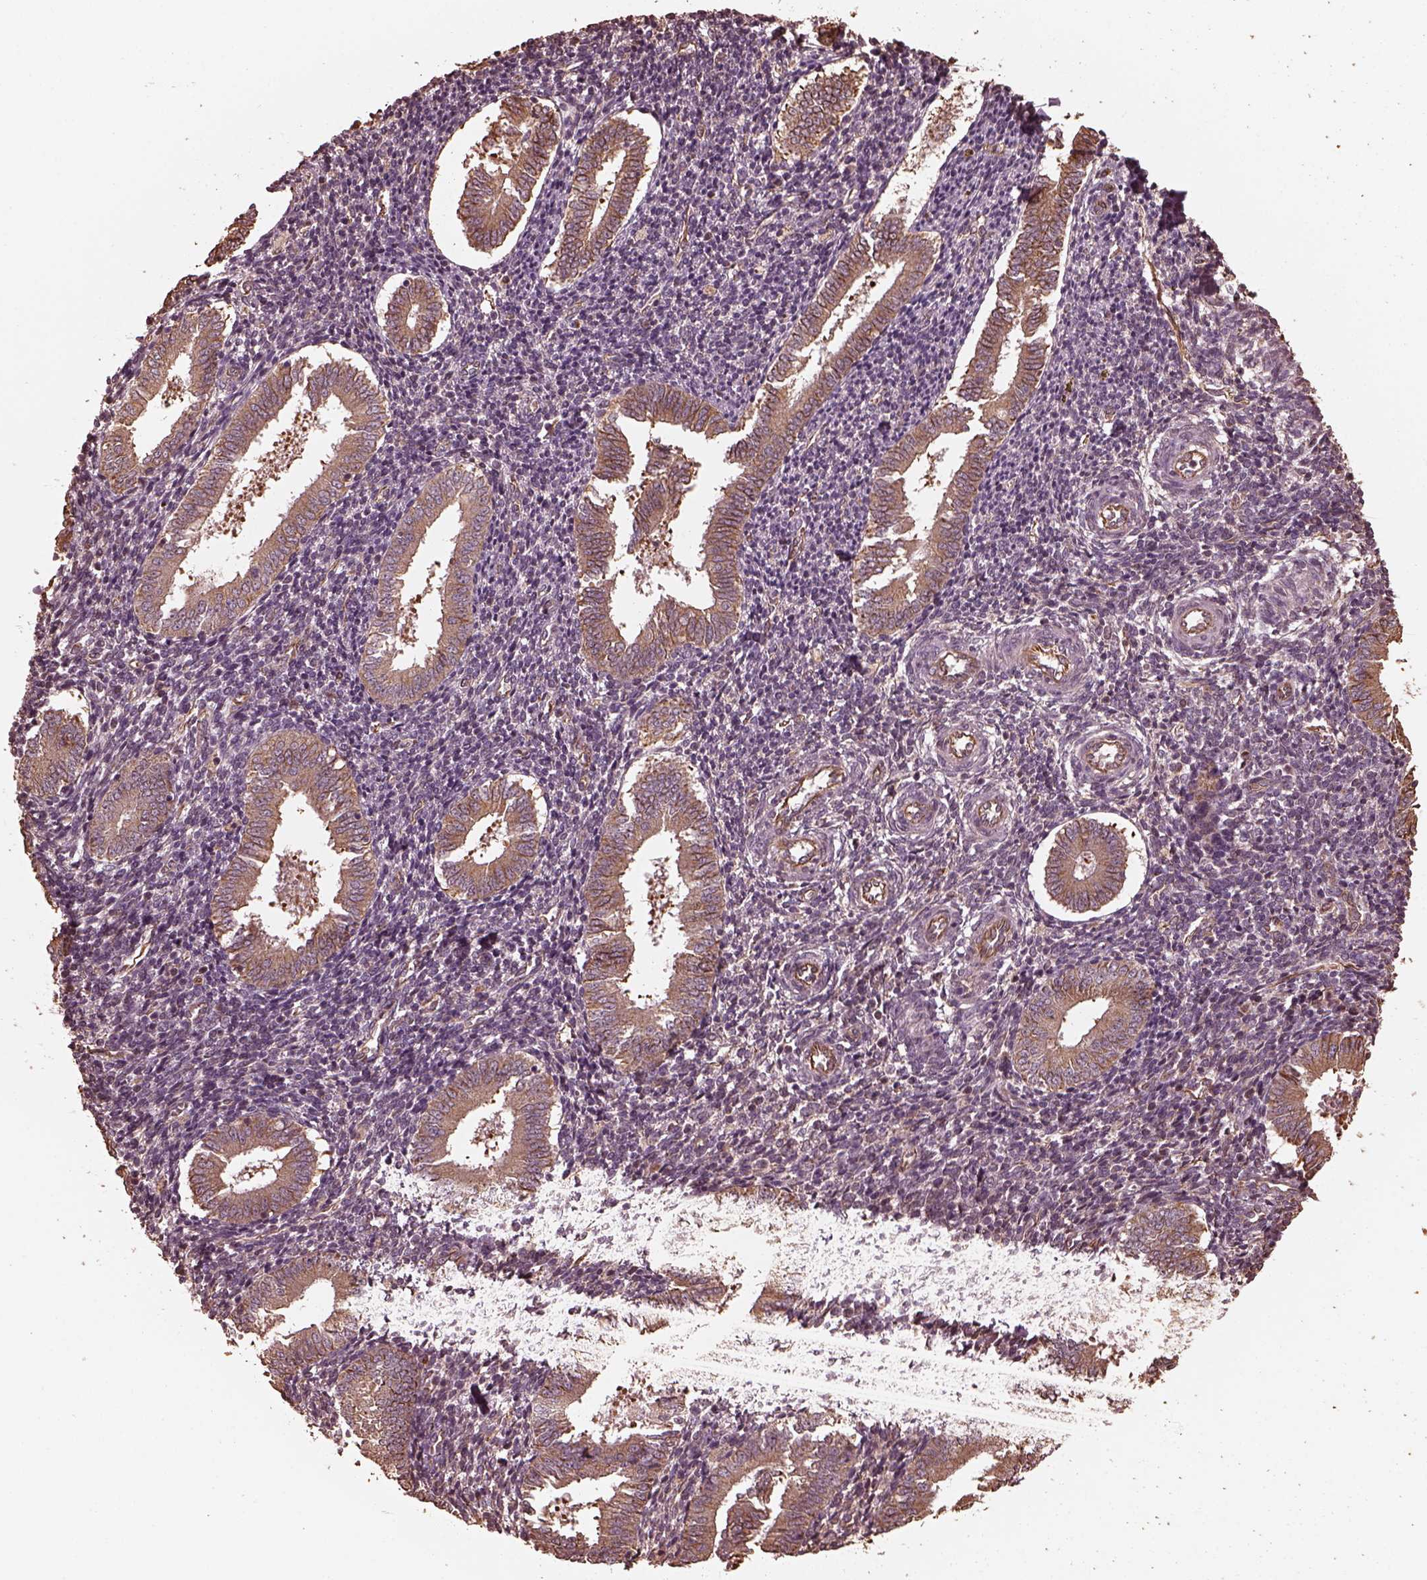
{"staining": {"intensity": "negative", "quantity": "none", "location": "none"}, "tissue": "endometrium", "cell_type": "Cells in endometrial stroma", "image_type": "normal", "snomed": [{"axis": "morphology", "description": "Normal tissue, NOS"}, {"axis": "topography", "description": "Endometrium"}], "caption": "High power microscopy histopathology image of an IHC image of benign endometrium, revealing no significant expression in cells in endometrial stroma.", "gene": "GTPBP1", "patient": {"sex": "female", "age": 25}}